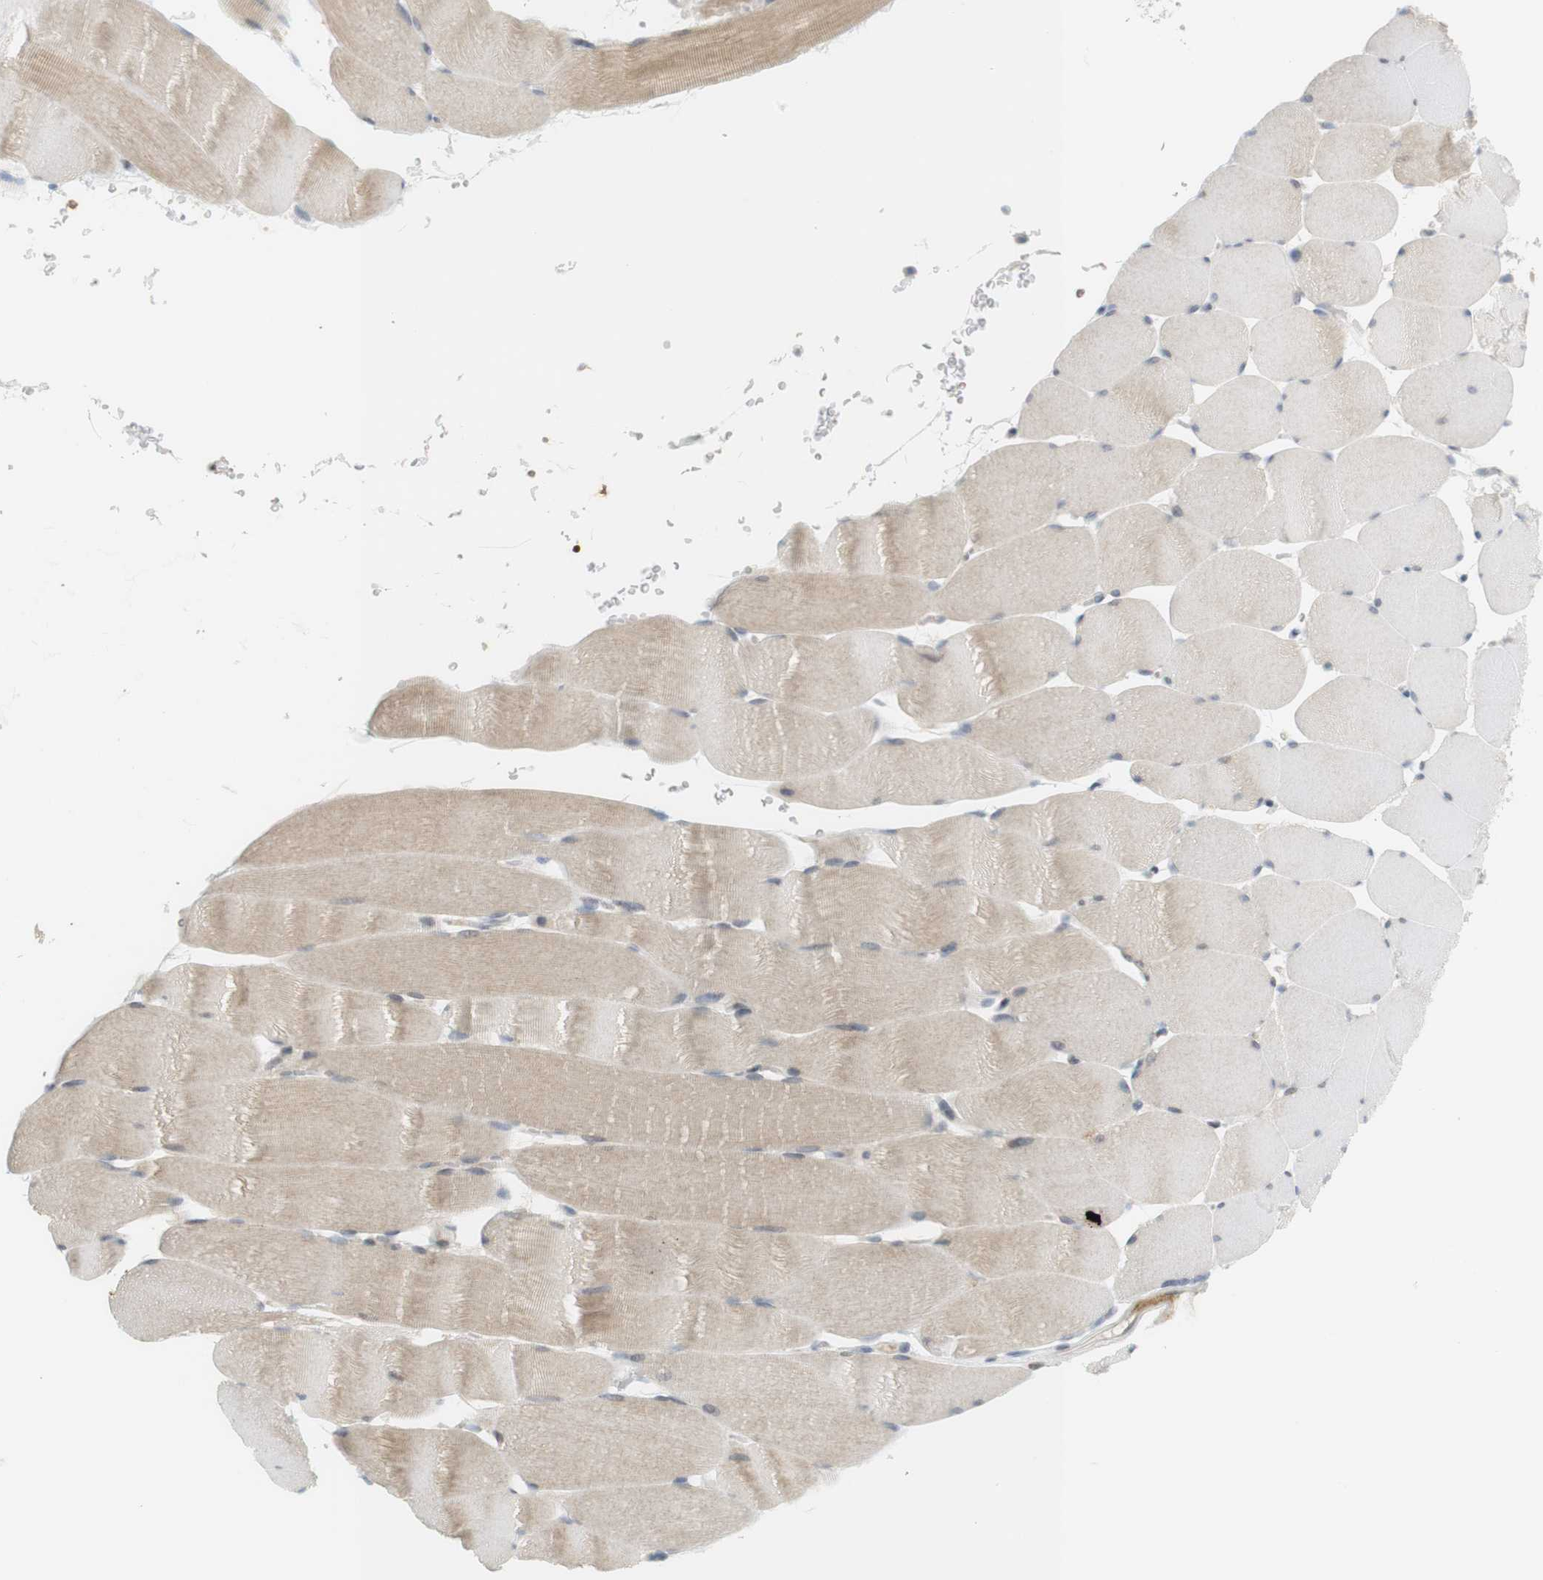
{"staining": {"intensity": "weak", "quantity": "<25%", "location": "cytoplasmic/membranous"}, "tissue": "skeletal muscle", "cell_type": "Myocytes", "image_type": "normal", "snomed": [{"axis": "morphology", "description": "Normal tissue, NOS"}, {"axis": "topography", "description": "Skeletal muscle"}], "caption": "Immunohistochemistry of normal skeletal muscle demonstrates no staining in myocytes.", "gene": "DMC1", "patient": {"sex": "male", "age": 62}}